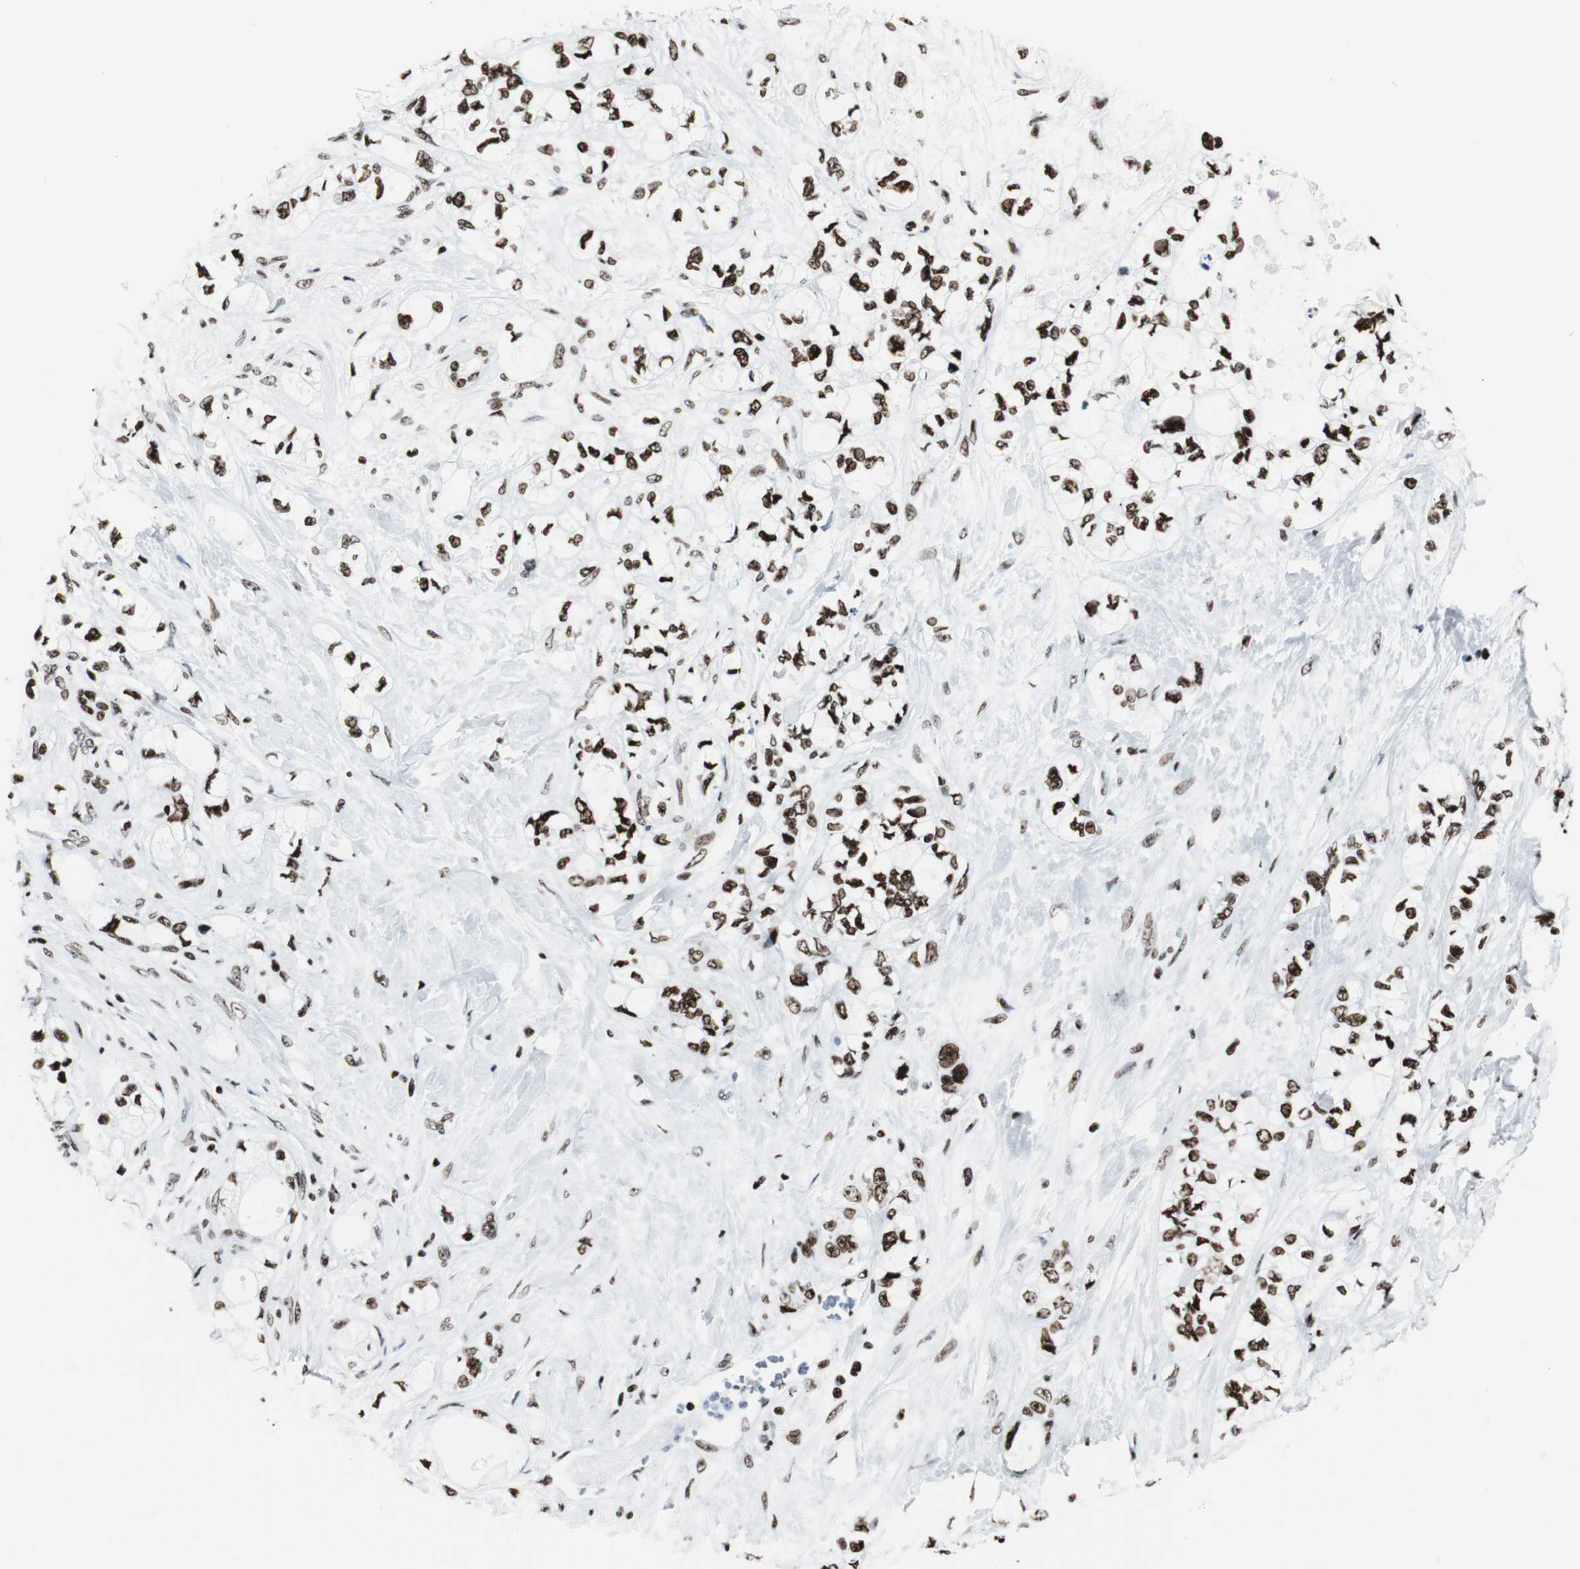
{"staining": {"intensity": "strong", "quantity": ">75%", "location": "nuclear"}, "tissue": "pancreatic cancer", "cell_type": "Tumor cells", "image_type": "cancer", "snomed": [{"axis": "morphology", "description": "Adenocarcinoma, NOS"}, {"axis": "topography", "description": "Pancreas"}], "caption": "Strong nuclear staining is seen in approximately >75% of tumor cells in pancreatic cancer (adenocarcinoma). (DAB IHC, brown staining for protein, blue staining for nuclei).", "gene": "NCL", "patient": {"sex": "male", "age": 70}}